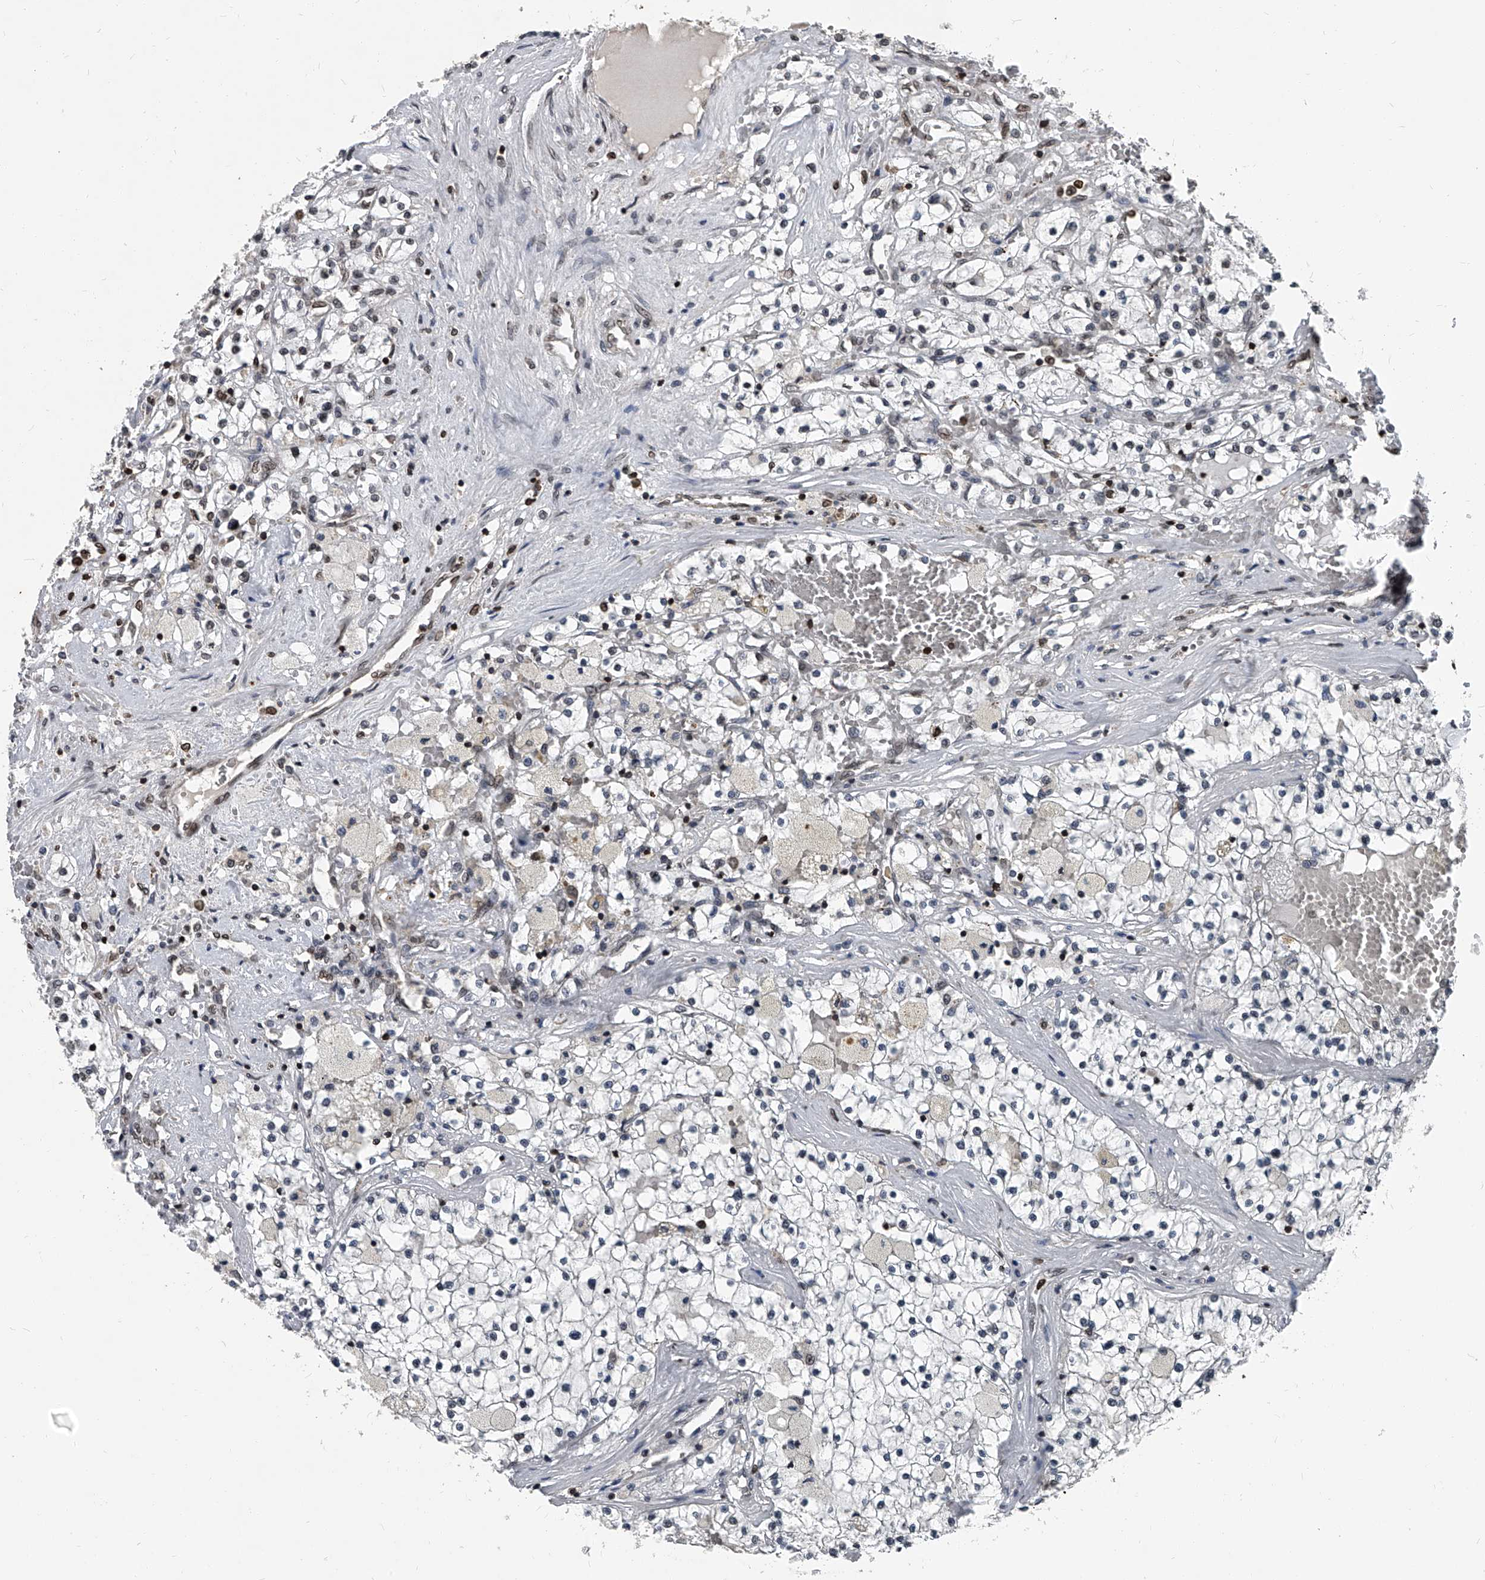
{"staining": {"intensity": "negative", "quantity": "none", "location": "none"}, "tissue": "renal cancer", "cell_type": "Tumor cells", "image_type": "cancer", "snomed": [{"axis": "morphology", "description": "Normal tissue, NOS"}, {"axis": "morphology", "description": "Adenocarcinoma, NOS"}, {"axis": "topography", "description": "Kidney"}], "caption": "A high-resolution histopathology image shows IHC staining of renal adenocarcinoma, which reveals no significant positivity in tumor cells.", "gene": "PHF20", "patient": {"sex": "male", "age": 68}}